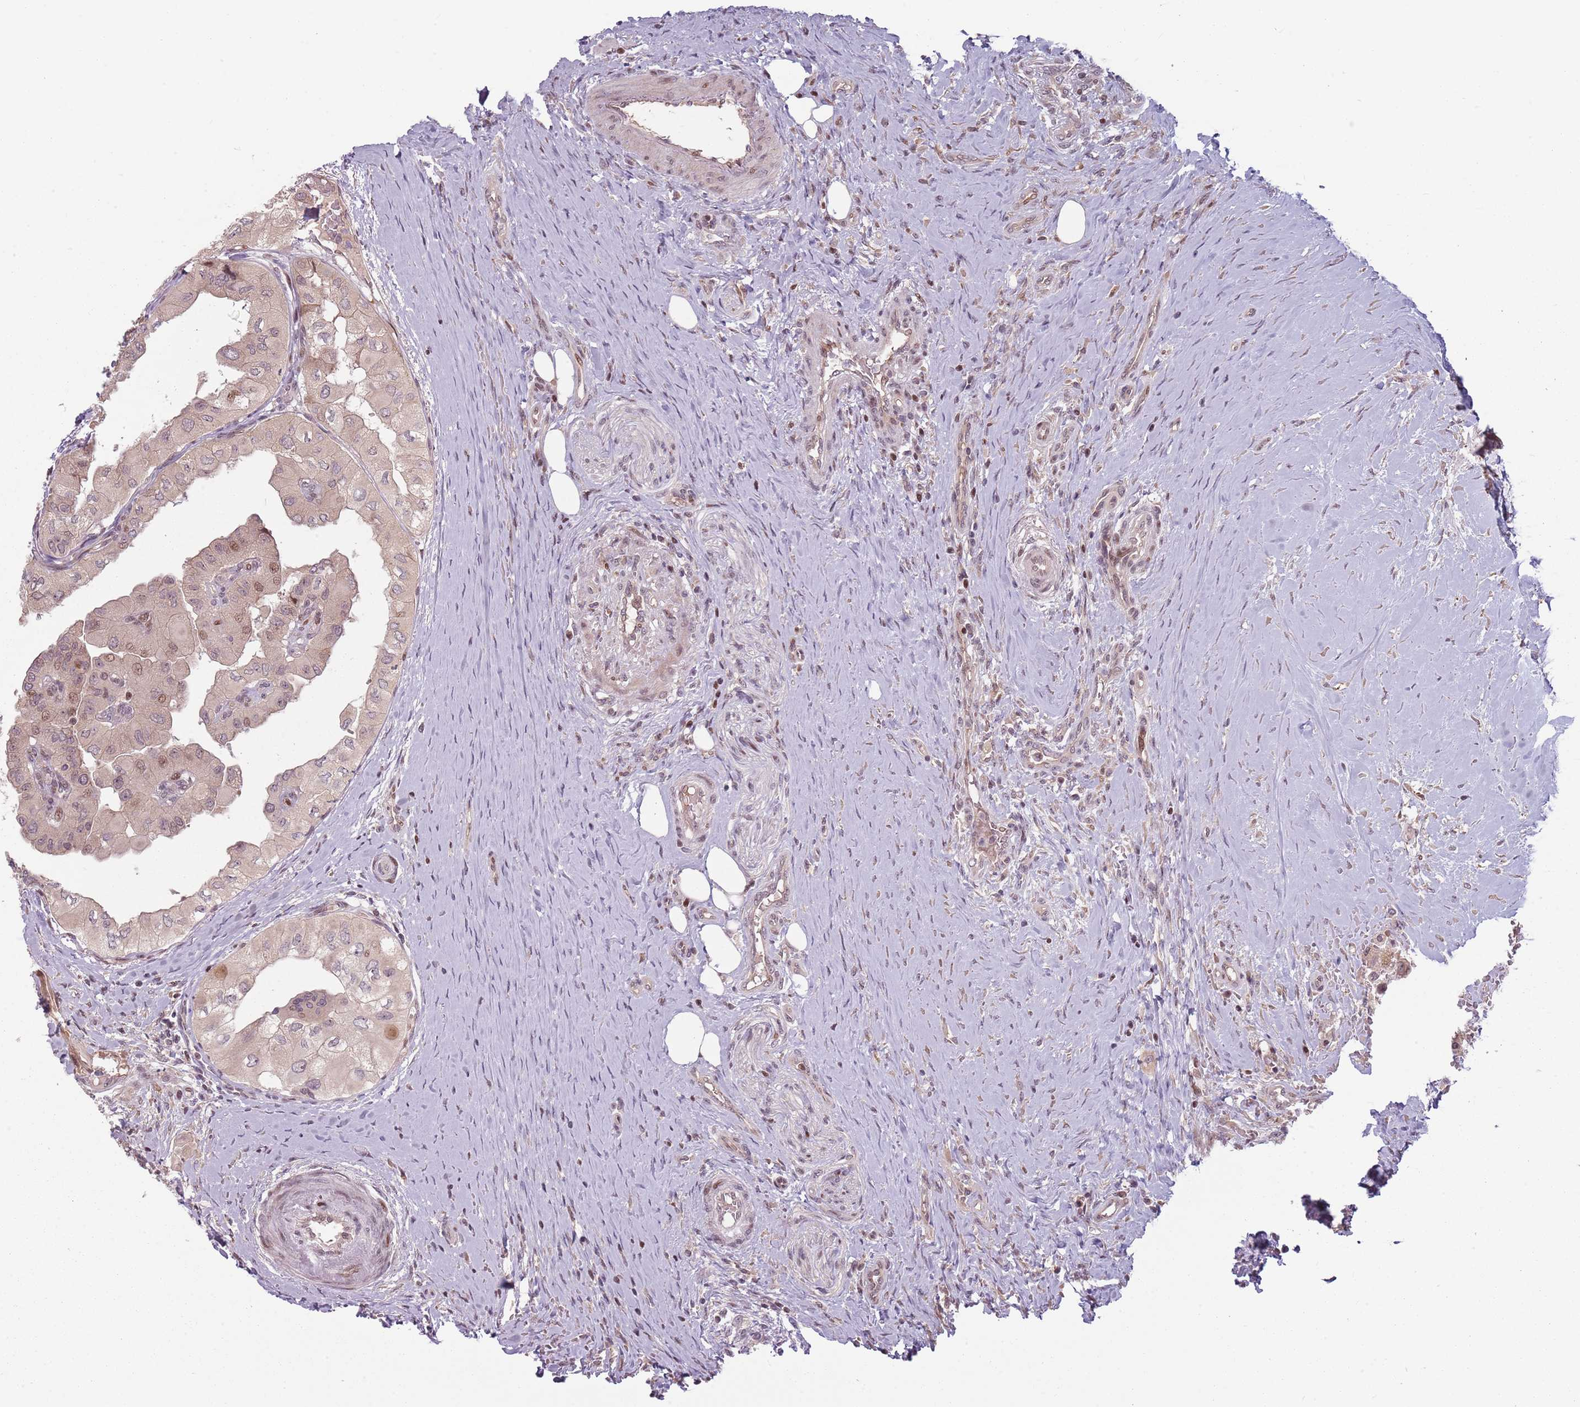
{"staining": {"intensity": "weak", "quantity": "25%-75%", "location": "nuclear"}, "tissue": "thyroid cancer", "cell_type": "Tumor cells", "image_type": "cancer", "snomed": [{"axis": "morphology", "description": "Papillary adenocarcinoma, NOS"}, {"axis": "topography", "description": "Thyroid gland"}], "caption": "Thyroid cancer tissue demonstrates weak nuclear expression in about 25%-75% of tumor cells, visualized by immunohistochemistry. Using DAB (brown) and hematoxylin (blue) stains, captured at high magnification using brightfield microscopy.", "gene": "ADGRG1", "patient": {"sex": "female", "age": 59}}